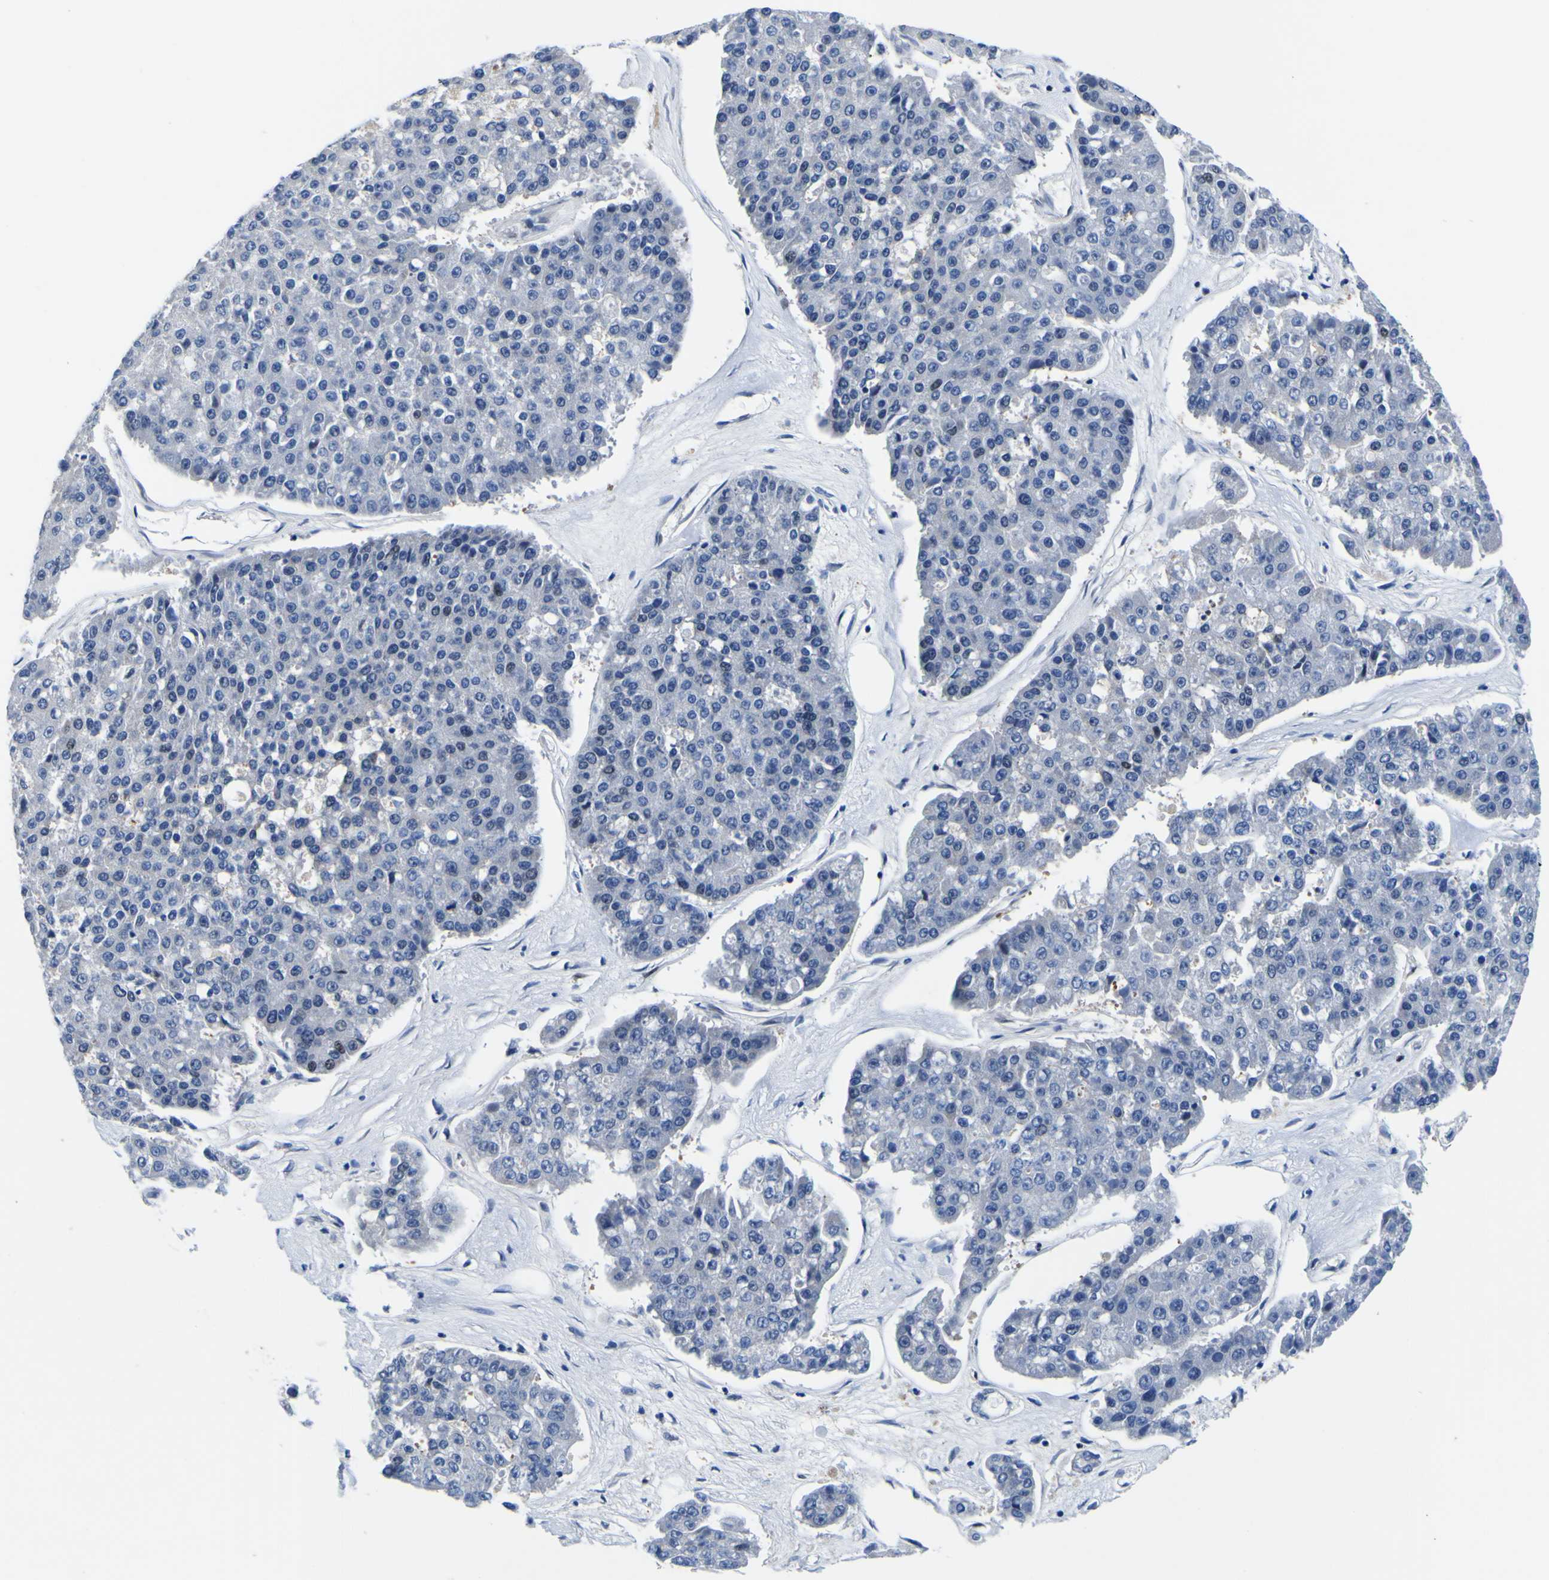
{"staining": {"intensity": "negative", "quantity": "none", "location": "none"}, "tissue": "pancreatic cancer", "cell_type": "Tumor cells", "image_type": "cancer", "snomed": [{"axis": "morphology", "description": "Adenocarcinoma, NOS"}, {"axis": "topography", "description": "Pancreas"}], "caption": "Tumor cells show no significant positivity in pancreatic cancer (adenocarcinoma).", "gene": "CUL4B", "patient": {"sex": "male", "age": 50}}